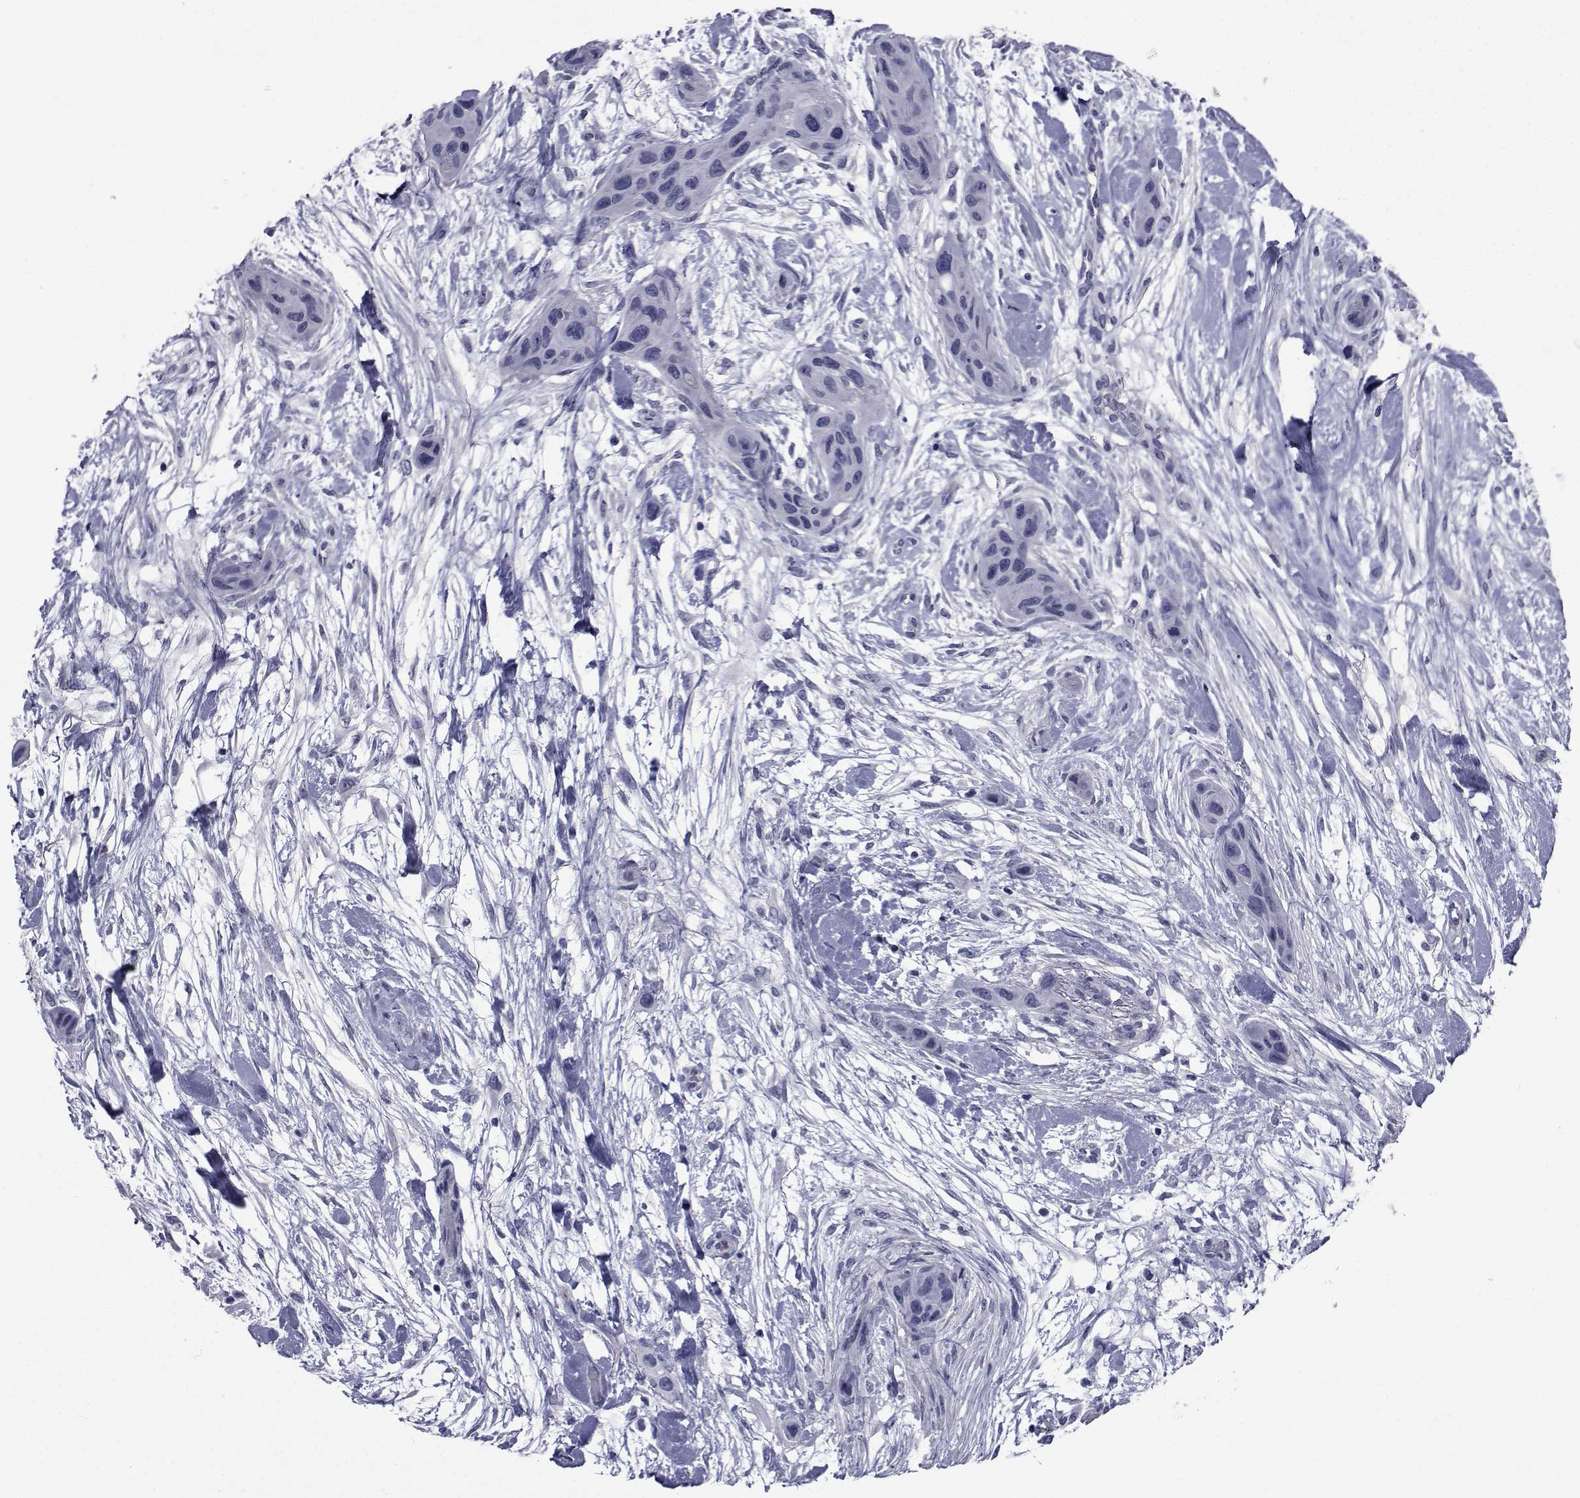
{"staining": {"intensity": "negative", "quantity": "none", "location": "none"}, "tissue": "skin cancer", "cell_type": "Tumor cells", "image_type": "cancer", "snomed": [{"axis": "morphology", "description": "Squamous cell carcinoma, NOS"}, {"axis": "topography", "description": "Skin"}], "caption": "An immunohistochemistry (IHC) micrograph of squamous cell carcinoma (skin) is shown. There is no staining in tumor cells of squamous cell carcinoma (skin).", "gene": "SEMA5B", "patient": {"sex": "male", "age": 79}}